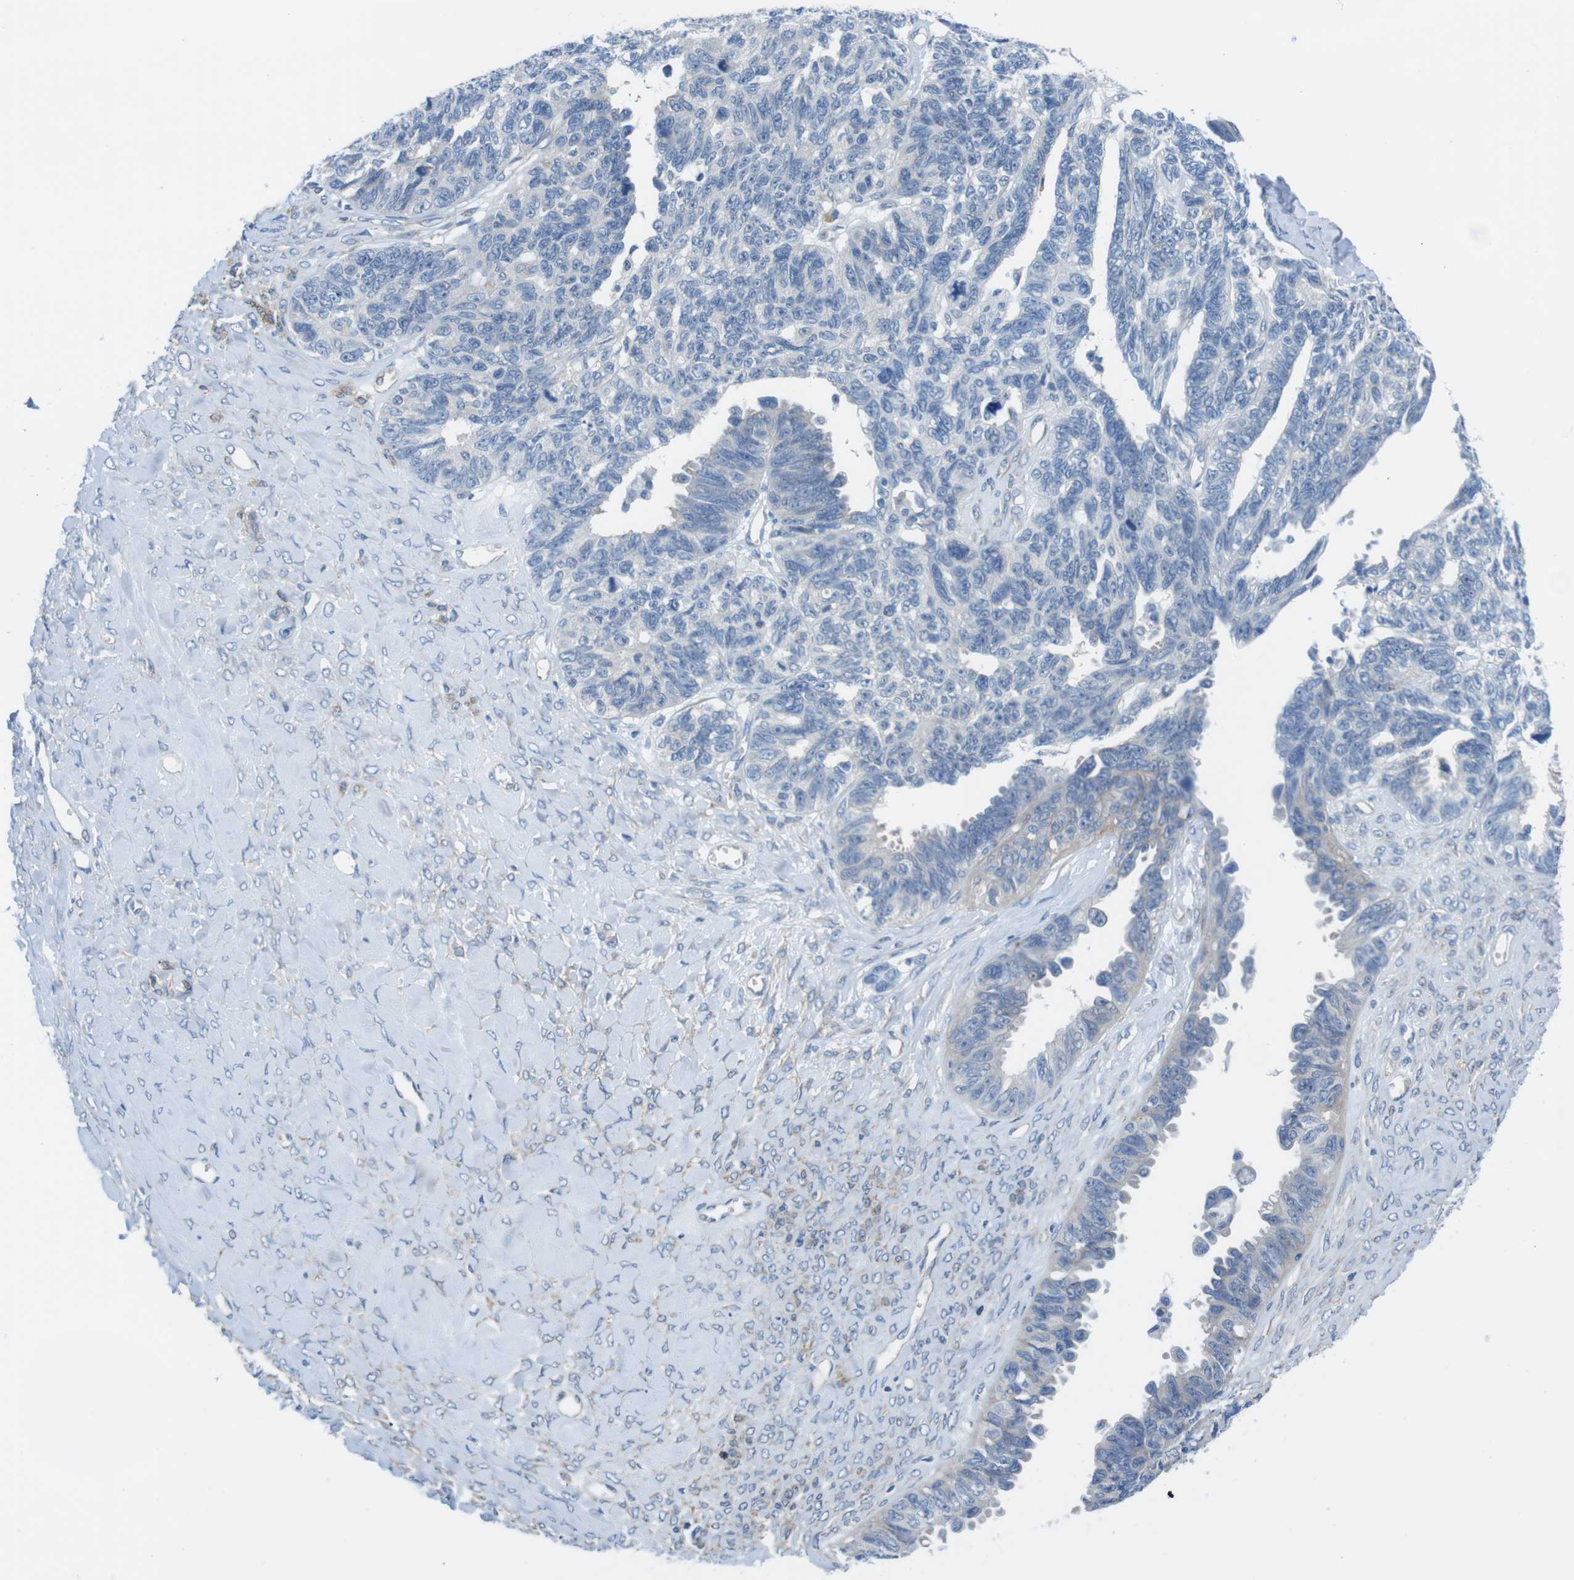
{"staining": {"intensity": "negative", "quantity": "none", "location": "none"}, "tissue": "ovarian cancer", "cell_type": "Tumor cells", "image_type": "cancer", "snomed": [{"axis": "morphology", "description": "Cystadenocarcinoma, serous, NOS"}, {"axis": "topography", "description": "Ovary"}], "caption": "A micrograph of serous cystadenocarcinoma (ovarian) stained for a protein reveals no brown staining in tumor cells.", "gene": "CDH8", "patient": {"sex": "female", "age": 79}}